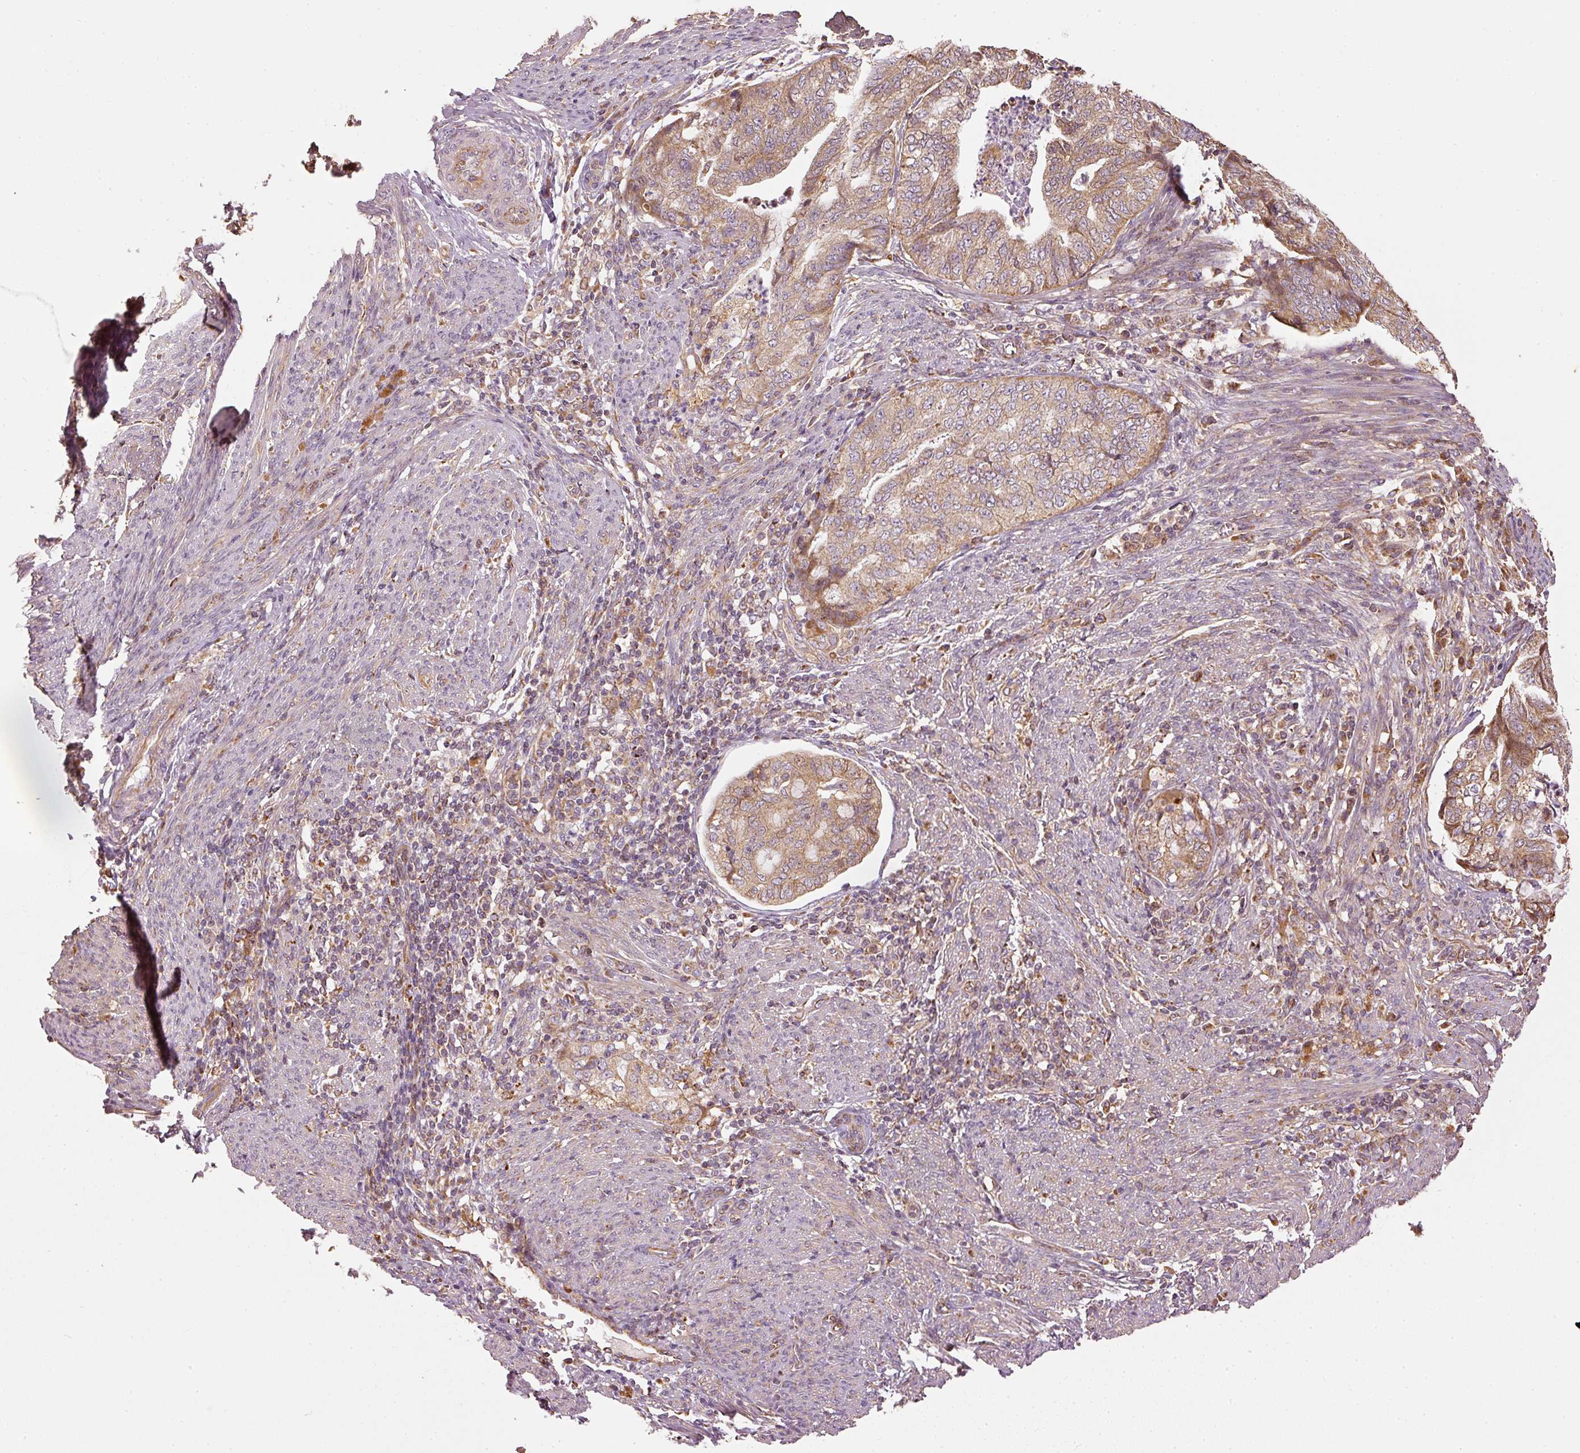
{"staining": {"intensity": "moderate", "quantity": ">75%", "location": "cytoplasmic/membranous"}, "tissue": "endometrial cancer", "cell_type": "Tumor cells", "image_type": "cancer", "snomed": [{"axis": "morphology", "description": "Adenocarcinoma, NOS"}, {"axis": "topography", "description": "Endometrium"}], "caption": "A medium amount of moderate cytoplasmic/membranous expression is seen in about >75% of tumor cells in endometrial cancer (adenocarcinoma) tissue.", "gene": "MTHFD1L", "patient": {"sex": "female", "age": 79}}